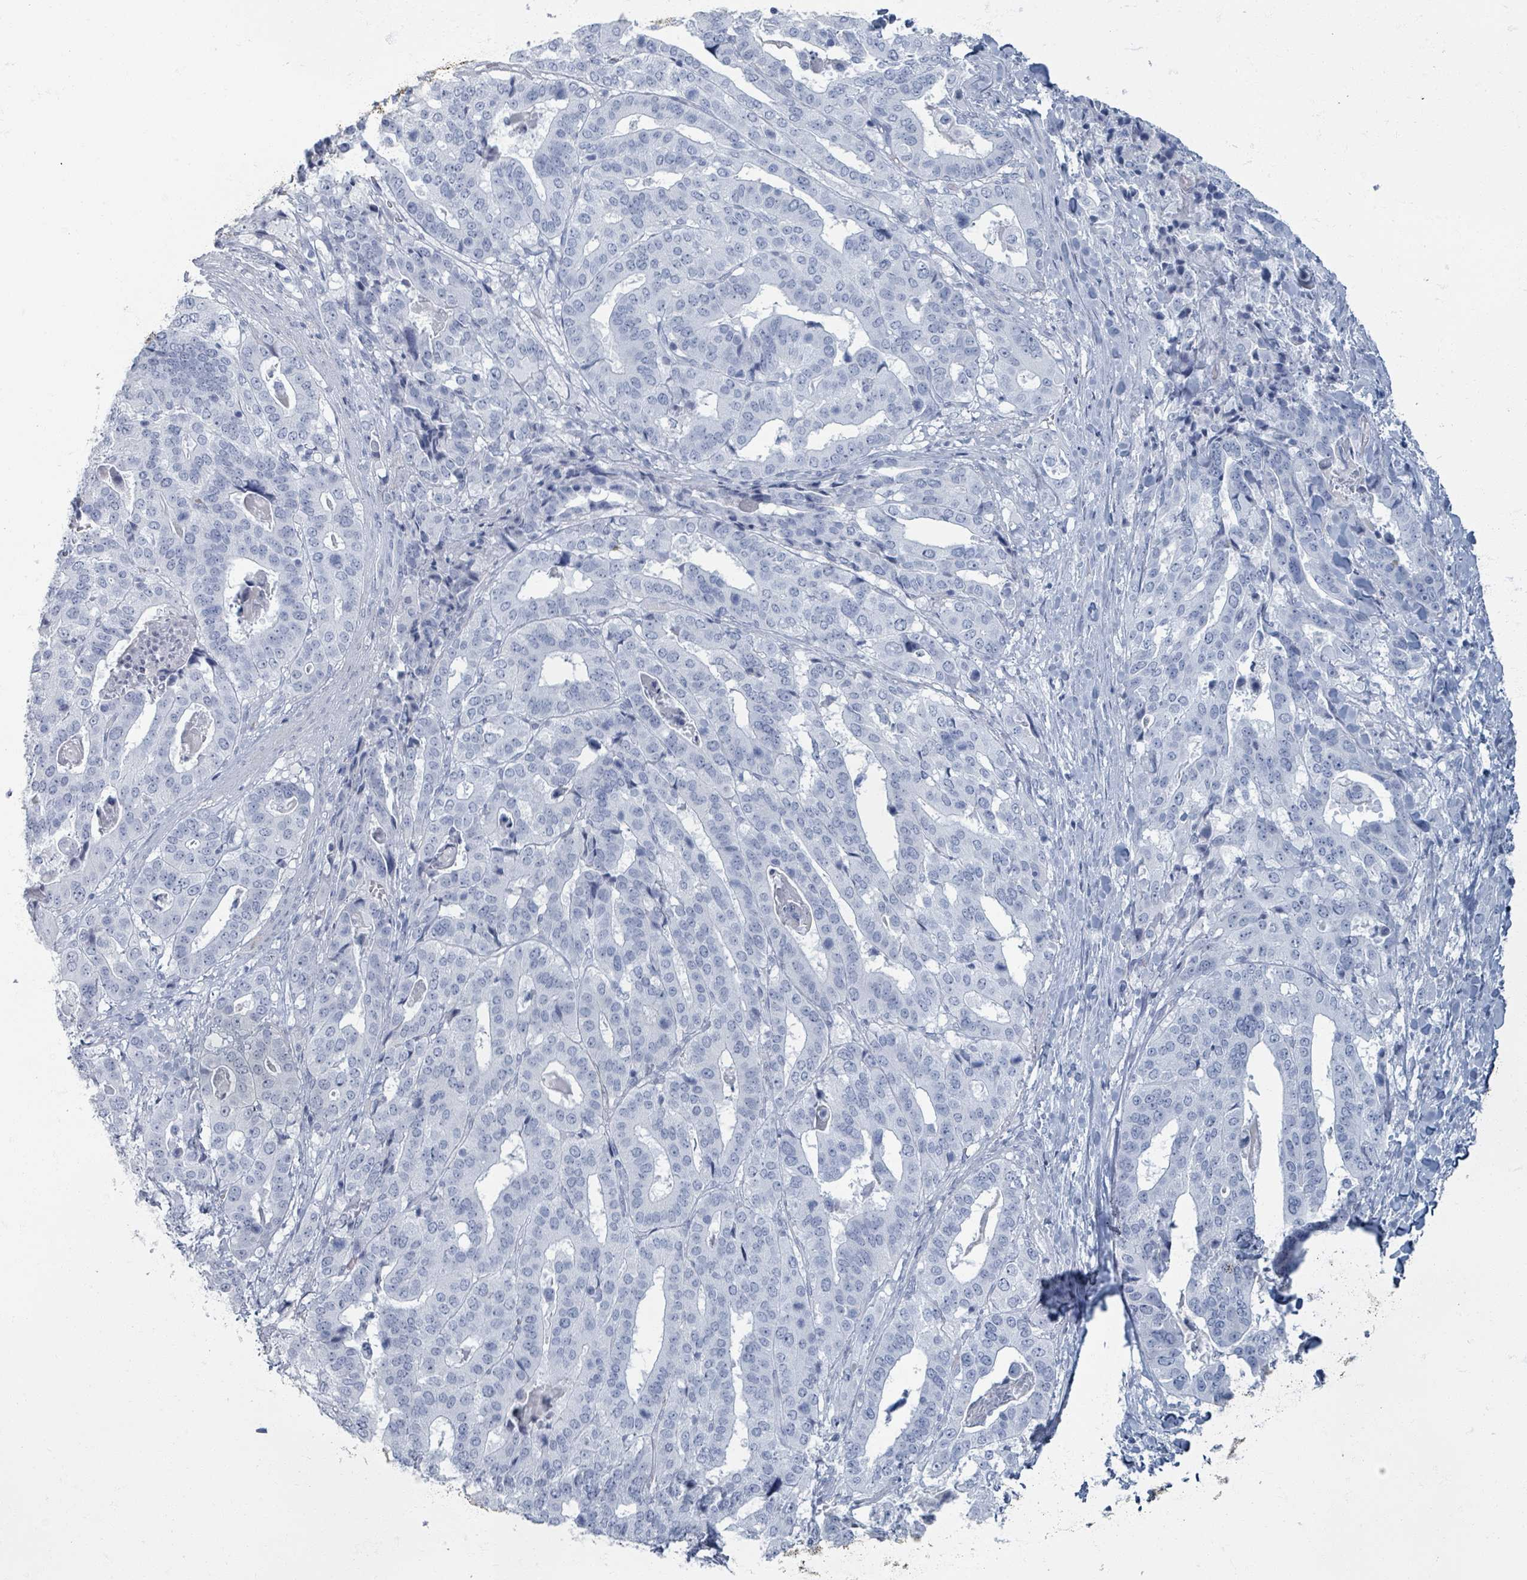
{"staining": {"intensity": "negative", "quantity": "none", "location": "none"}, "tissue": "stomach cancer", "cell_type": "Tumor cells", "image_type": "cancer", "snomed": [{"axis": "morphology", "description": "Adenocarcinoma, NOS"}, {"axis": "topography", "description": "Stomach"}], "caption": "Stomach adenocarcinoma was stained to show a protein in brown. There is no significant positivity in tumor cells.", "gene": "TAS2R1", "patient": {"sex": "male", "age": 48}}